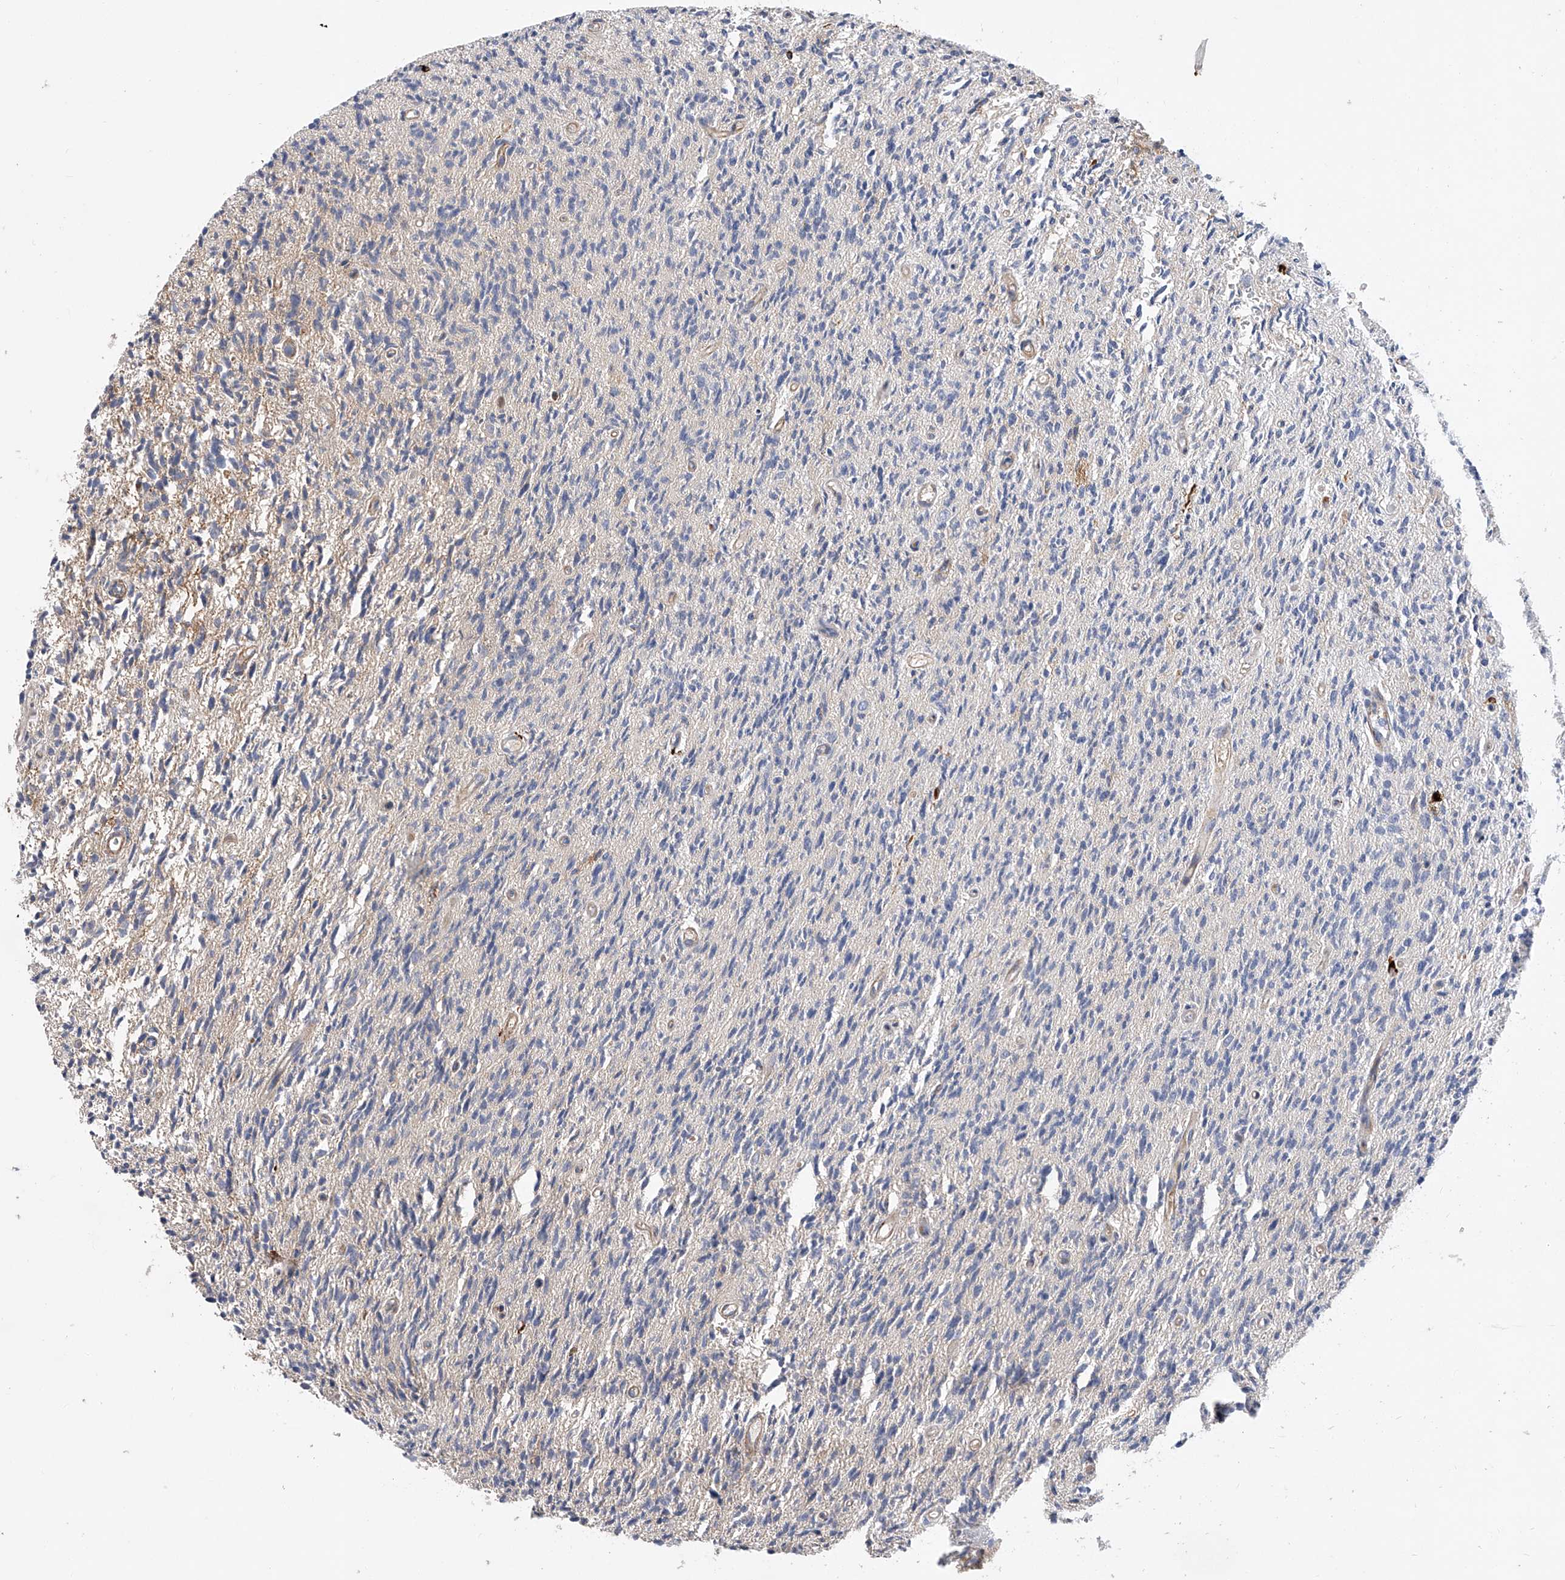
{"staining": {"intensity": "negative", "quantity": "none", "location": "none"}, "tissue": "glioma", "cell_type": "Tumor cells", "image_type": "cancer", "snomed": [{"axis": "morphology", "description": "Glioma, malignant, High grade"}, {"axis": "topography", "description": "Brain"}], "caption": "A photomicrograph of human malignant glioma (high-grade) is negative for staining in tumor cells.", "gene": "PDSS2", "patient": {"sex": "female", "age": 57}}